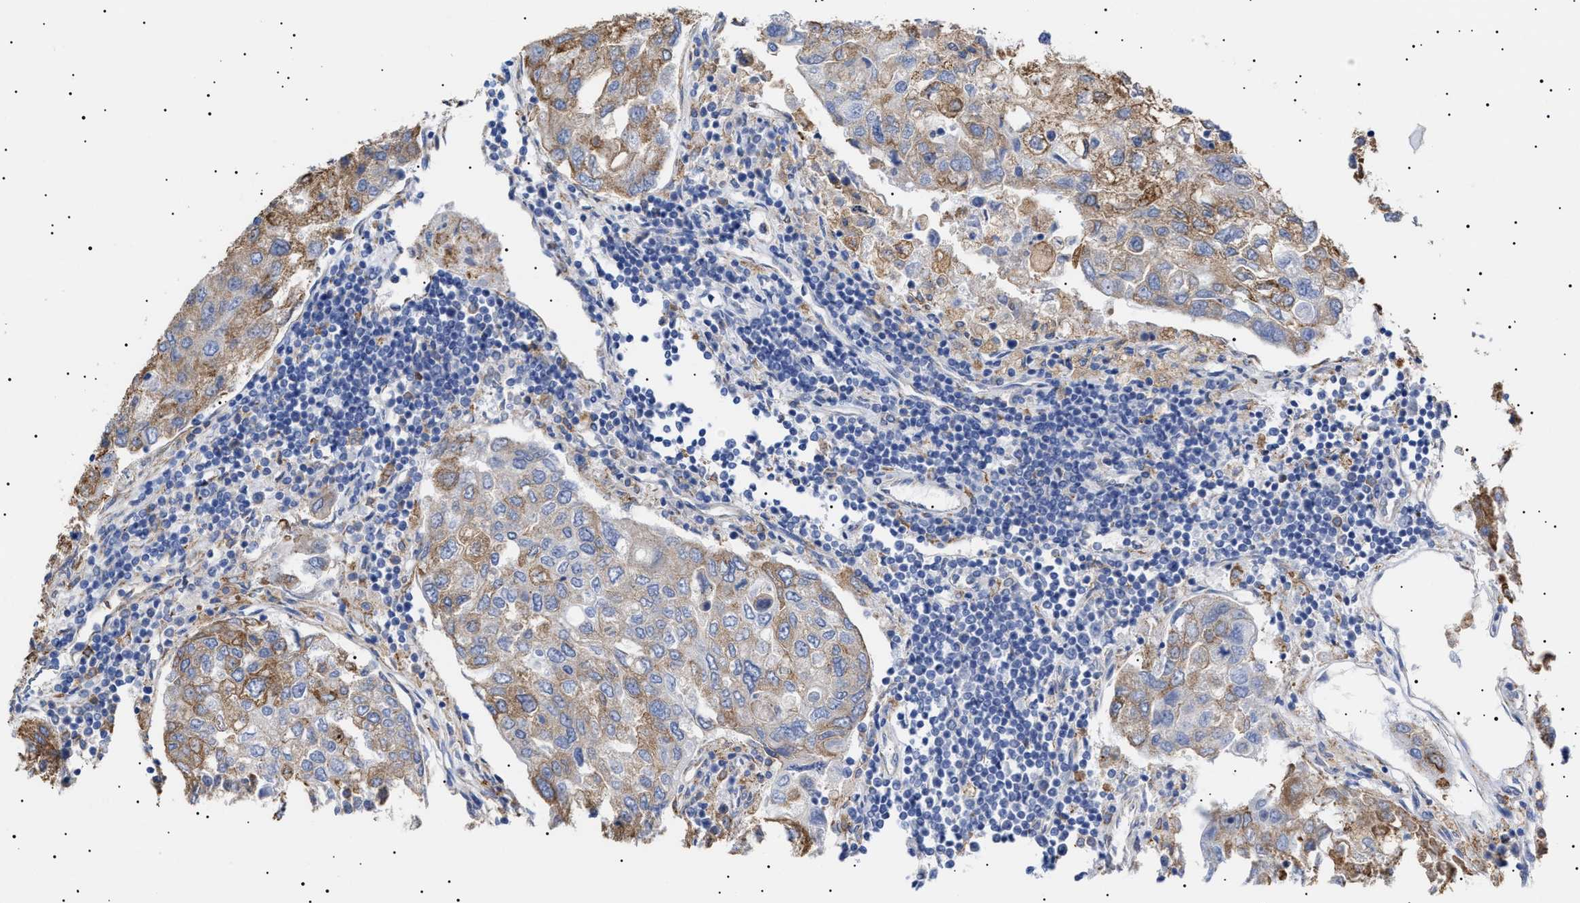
{"staining": {"intensity": "weak", "quantity": ">75%", "location": "cytoplasmic/membranous"}, "tissue": "urothelial cancer", "cell_type": "Tumor cells", "image_type": "cancer", "snomed": [{"axis": "morphology", "description": "Urothelial carcinoma, High grade"}, {"axis": "topography", "description": "Lymph node"}, {"axis": "topography", "description": "Urinary bladder"}], "caption": "Tumor cells display weak cytoplasmic/membranous staining in about >75% of cells in urothelial cancer.", "gene": "ERCC6L2", "patient": {"sex": "male", "age": 51}}